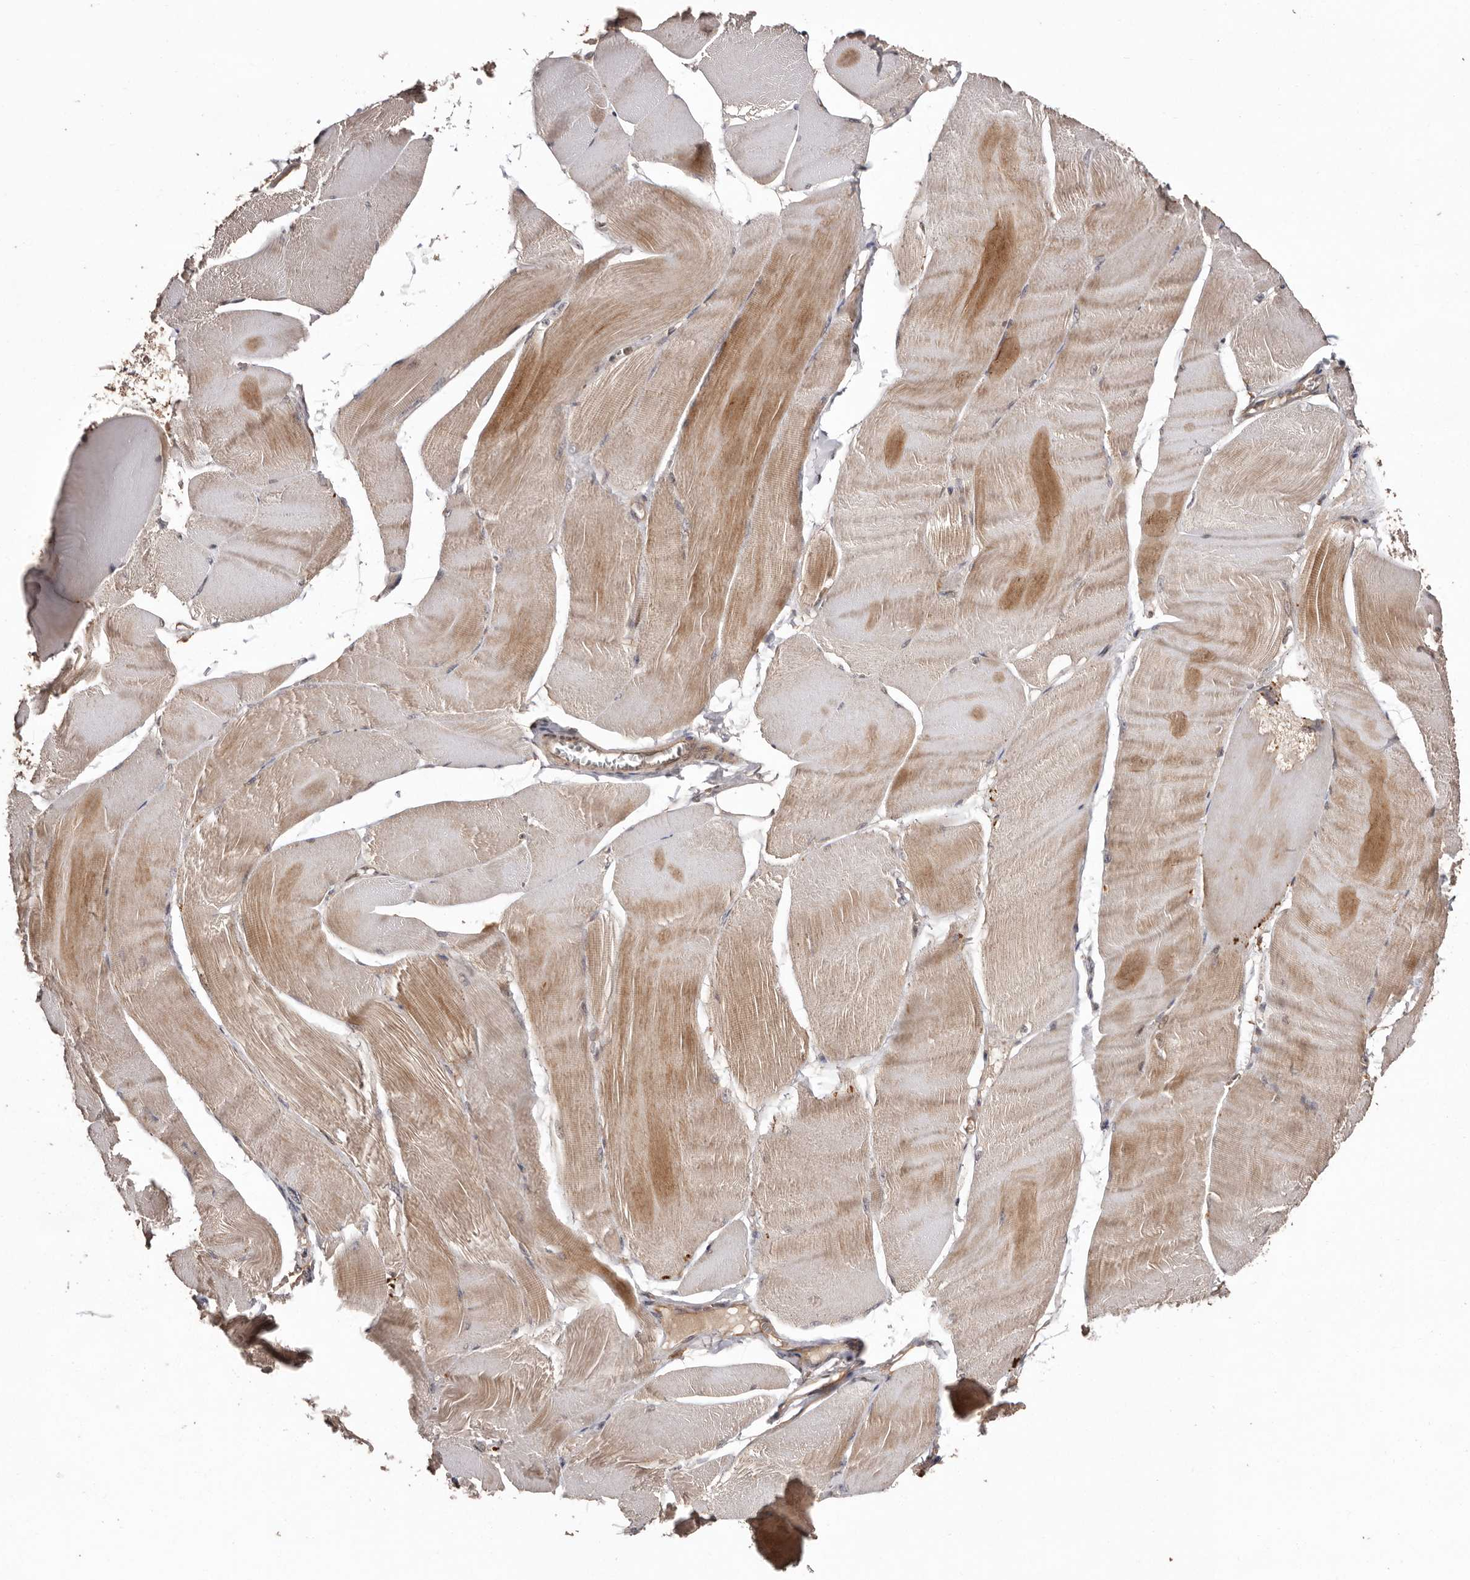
{"staining": {"intensity": "moderate", "quantity": "25%-75%", "location": "cytoplasmic/membranous"}, "tissue": "skeletal muscle", "cell_type": "Myocytes", "image_type": "normal", "snomed": [{"axis": "morphology", "description": "Normal tissue, NOS"}, {"axis": "morphology", "description": "Basal cell carcinoma"}, {"axis": "topography", "description": "Skeletal muscle"}], "caption": "Immunohistochemistry (IHC) (DAB (3,3'-diaminobenzidine)) staining of benign skeletal muscle demonstrates moderate cytoplasmic/membranous protein staining in approximately 25%-75% of myocytes.", "gene": "RWDD1", "patient": {"sex": "female", "age": 64}}